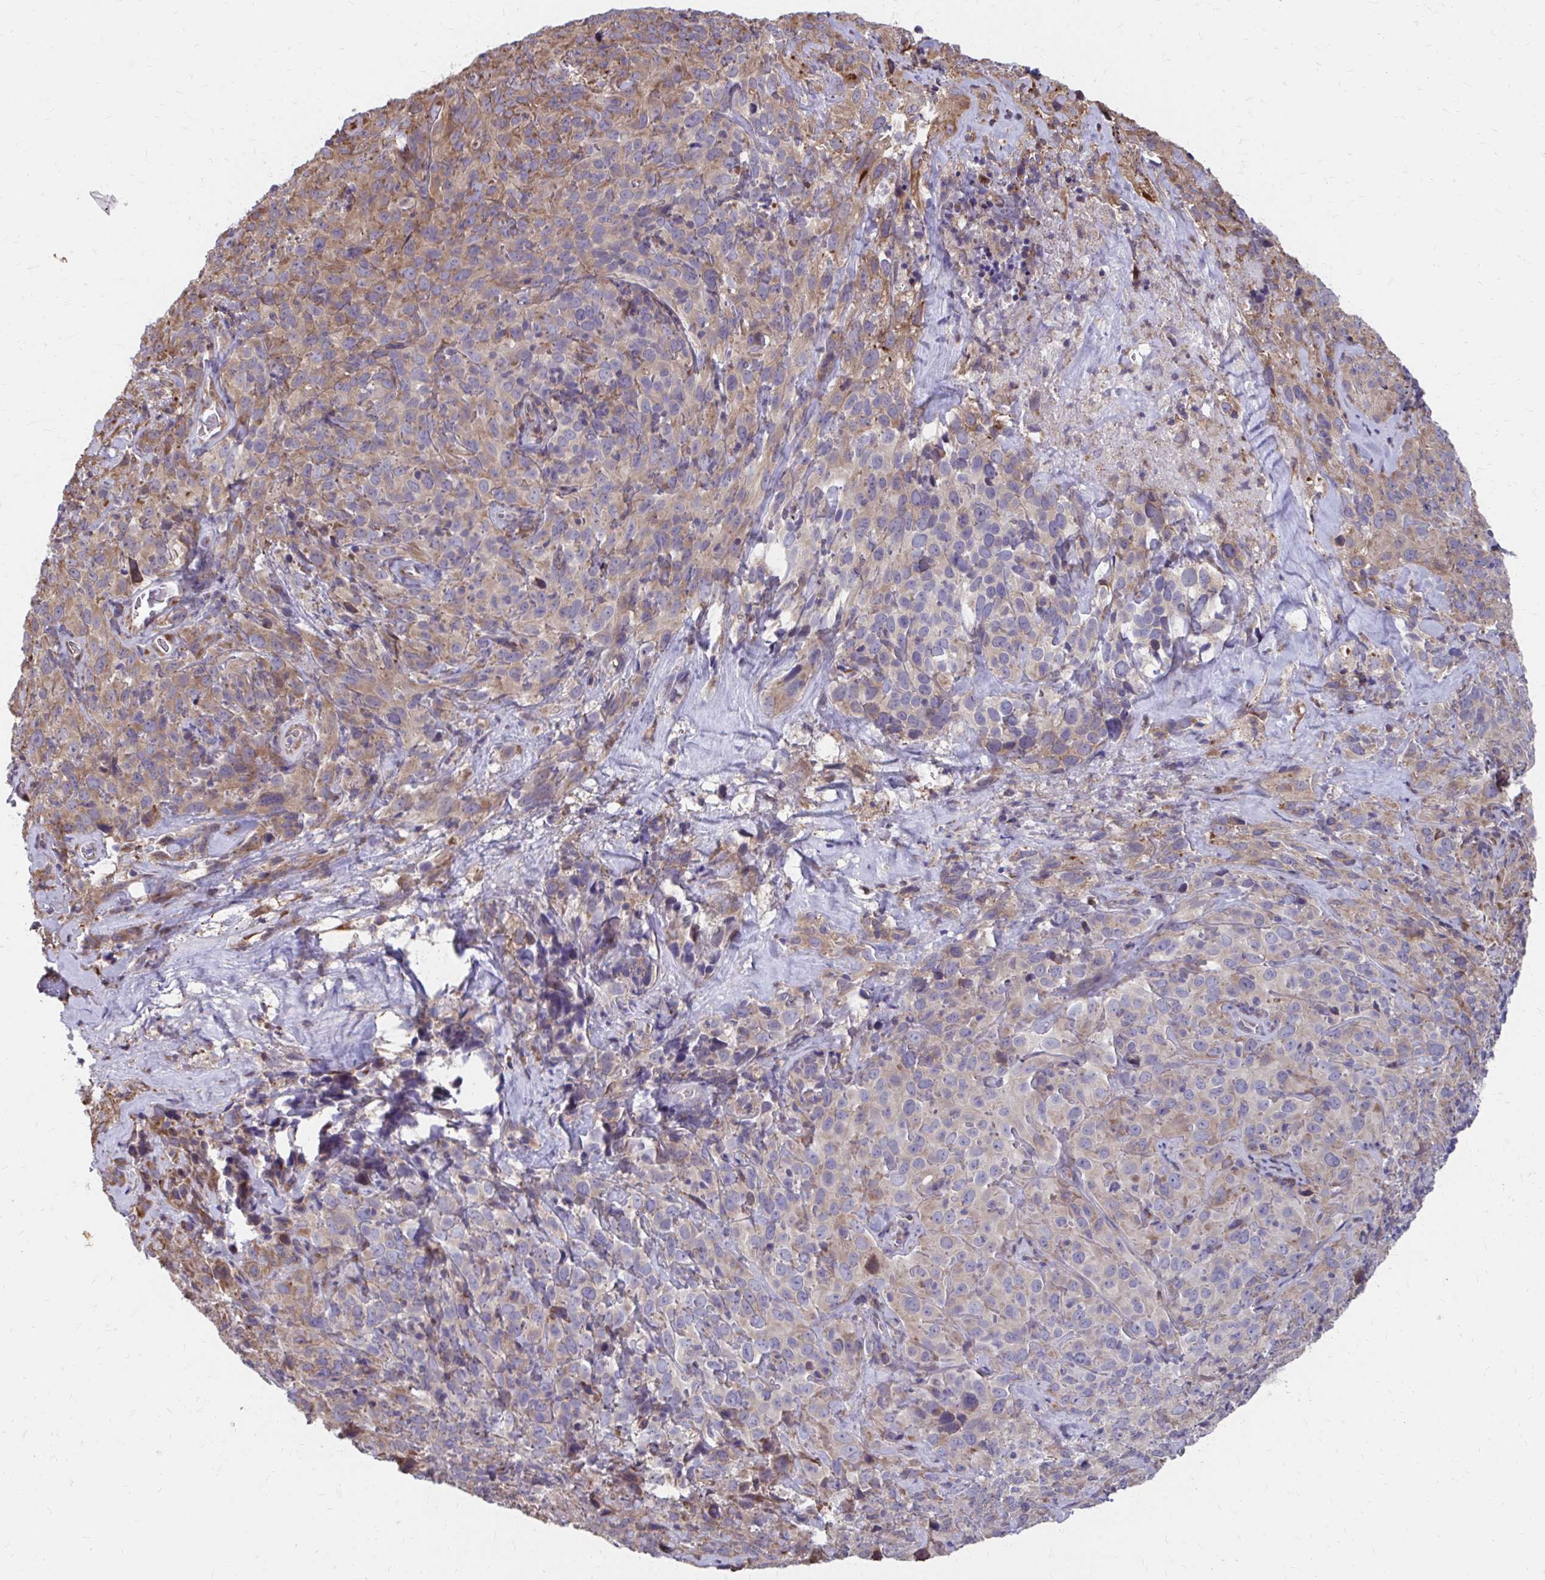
{"staining": {"intensity": "moderate", "quantity": "<25%", "location": "cytoplasmic/membranous"}, "tissue": "cervical cancer", "cell_type": "Tumor cells", "image_type": "cancer", "snomed": [{"axis": "morphology", "description": "Squamous cell carcinoma, NOS"}, {"axis": "topography", "description": "Cervix"}], "caption": "Human squamous cell carcinoma (cervical) stained with a protein marker shows moderate staining in tumor cells.", "gene": "ZNF778", "patient": {"sex": "female", "age": 51}}